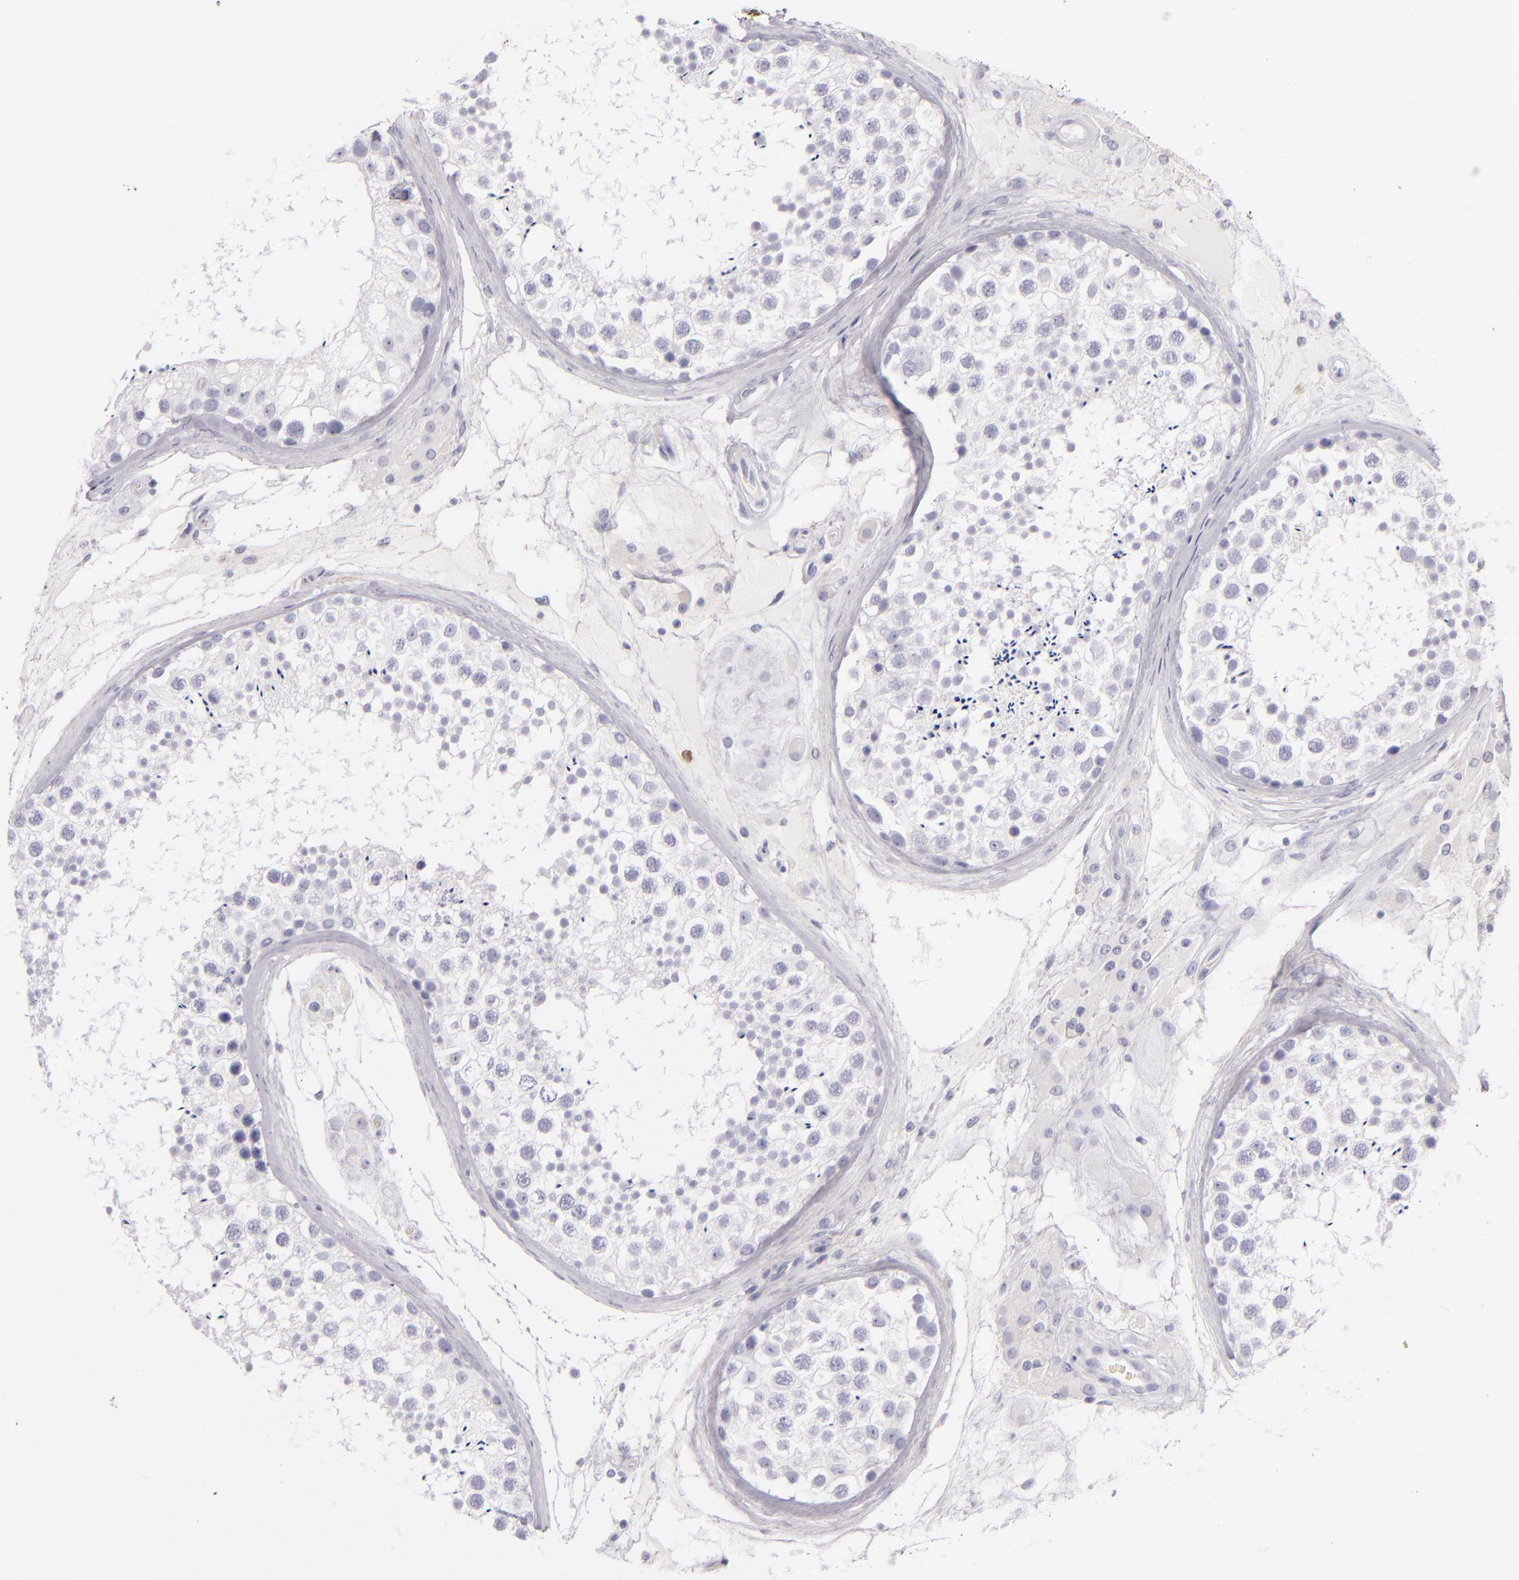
{"staining": {"intensity": "negative", "quantity": "none", "location": "none"}, "tissue": "testis", "cell_type": "Cells in seminiferous ducts", "image_type": "normal", "snomed": [{"axis": "morphology", "description": "Normal tissue, NOS"}, {"axis": "topography", "description": "Testis"}], "caption": "Immunohistochemical staining of unremarkable human testis shows no significant staining in cells in seminiferous ducts. The staining is performed using DAB brown chromogen with nuclei counter-stained in using hematoxylin.", "gene": "CD207", "patient": {"sex": "male", "age": 46}}